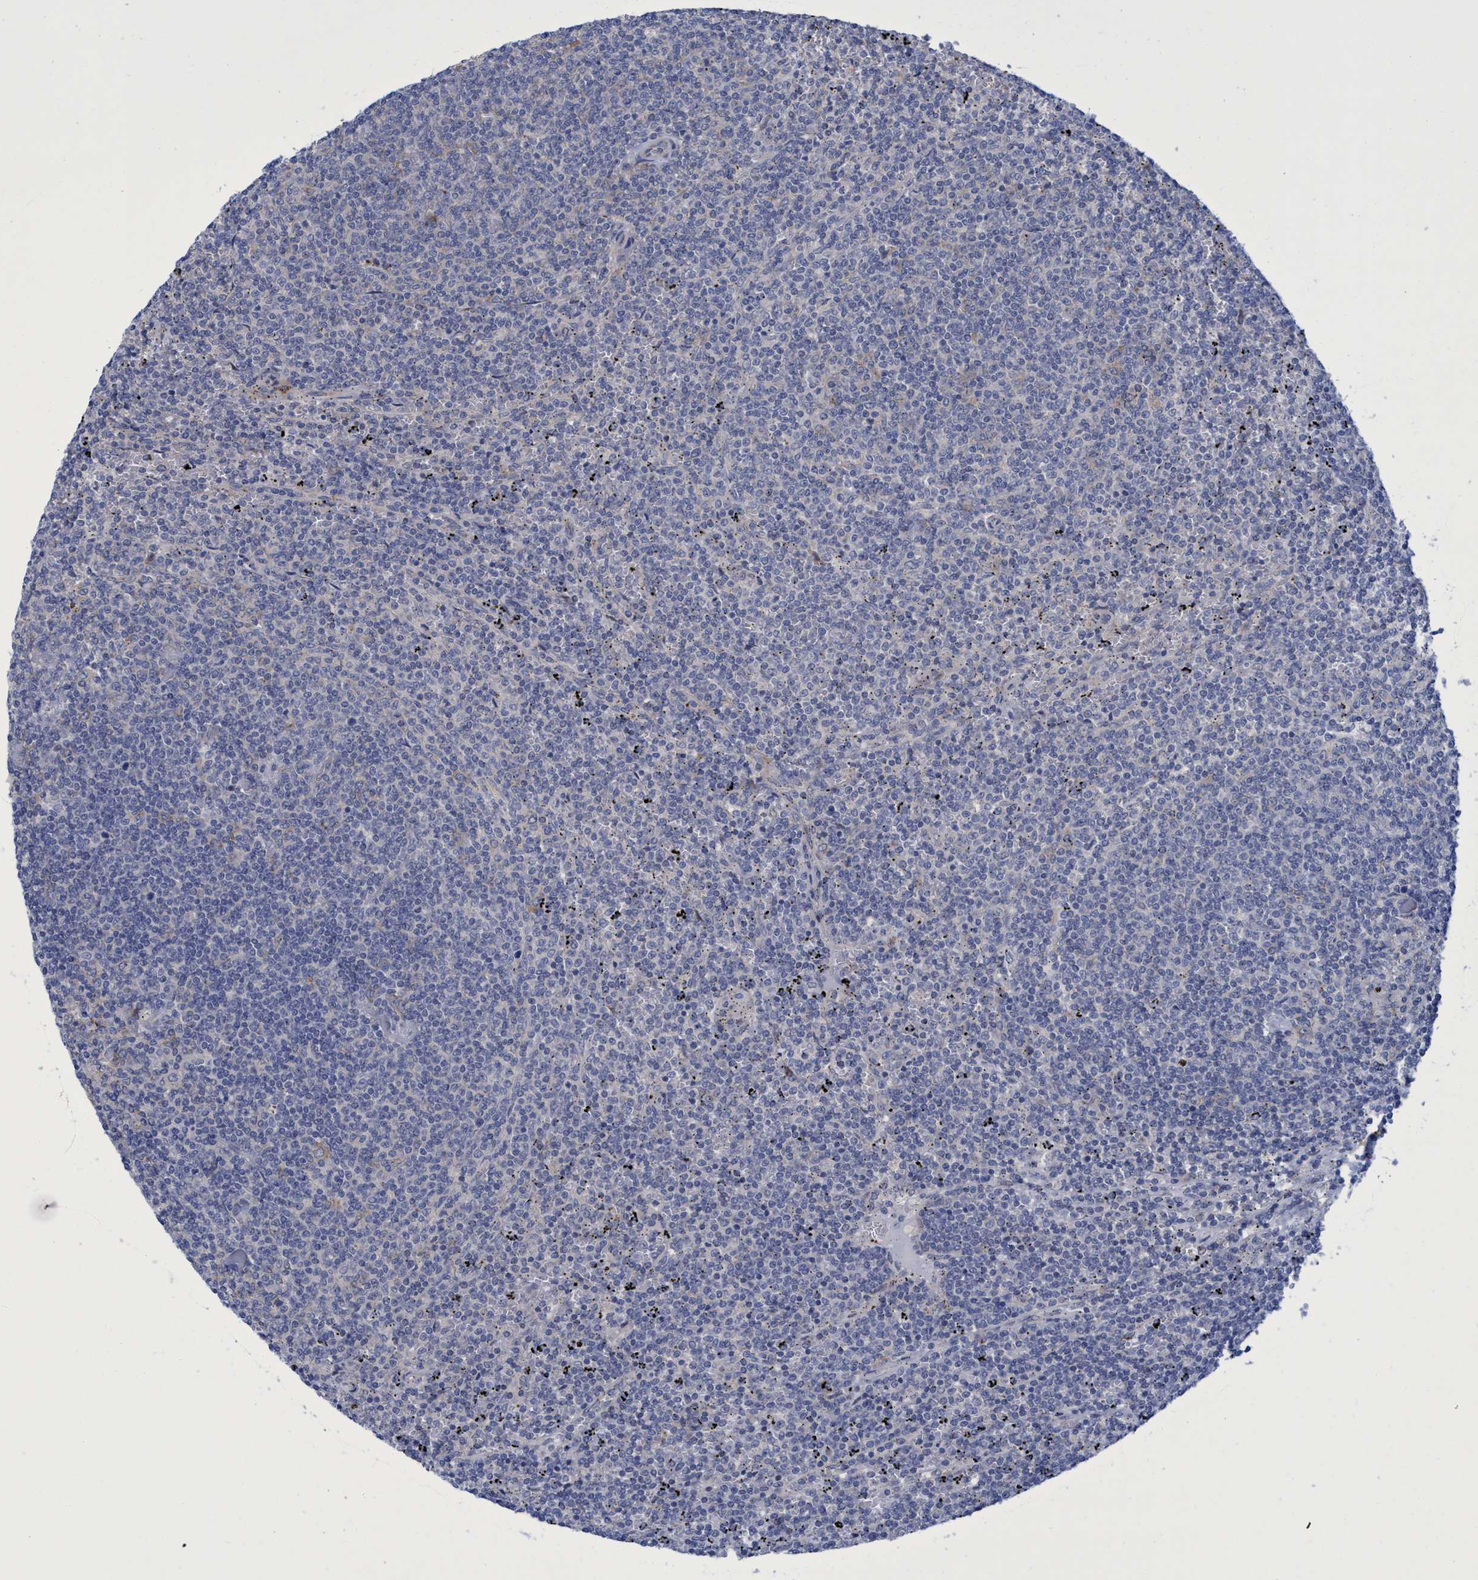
{"staining": {"intensity": "negative", "quantity": "none", "location": "none"}, "tissue": "lymphoma", "cell_type": "Tumor cells", "image_type": "cancer", "snomed": [{"axis": "morphology", "description": "Malignant lymphoma, non-Hodgkin's type, Low grade"}, {"axis": "topography", "description": "Spleen"}], "caption": "Immunohistochemistry histopathology image of lymphoma stained for a protein (brown), which shows no expression in tumor cells. (Immunohistochemistry, brightfield microscopy, high magnification).", "gene": "R3HCC1", "patient": {"sex": "female", "age": 50}}